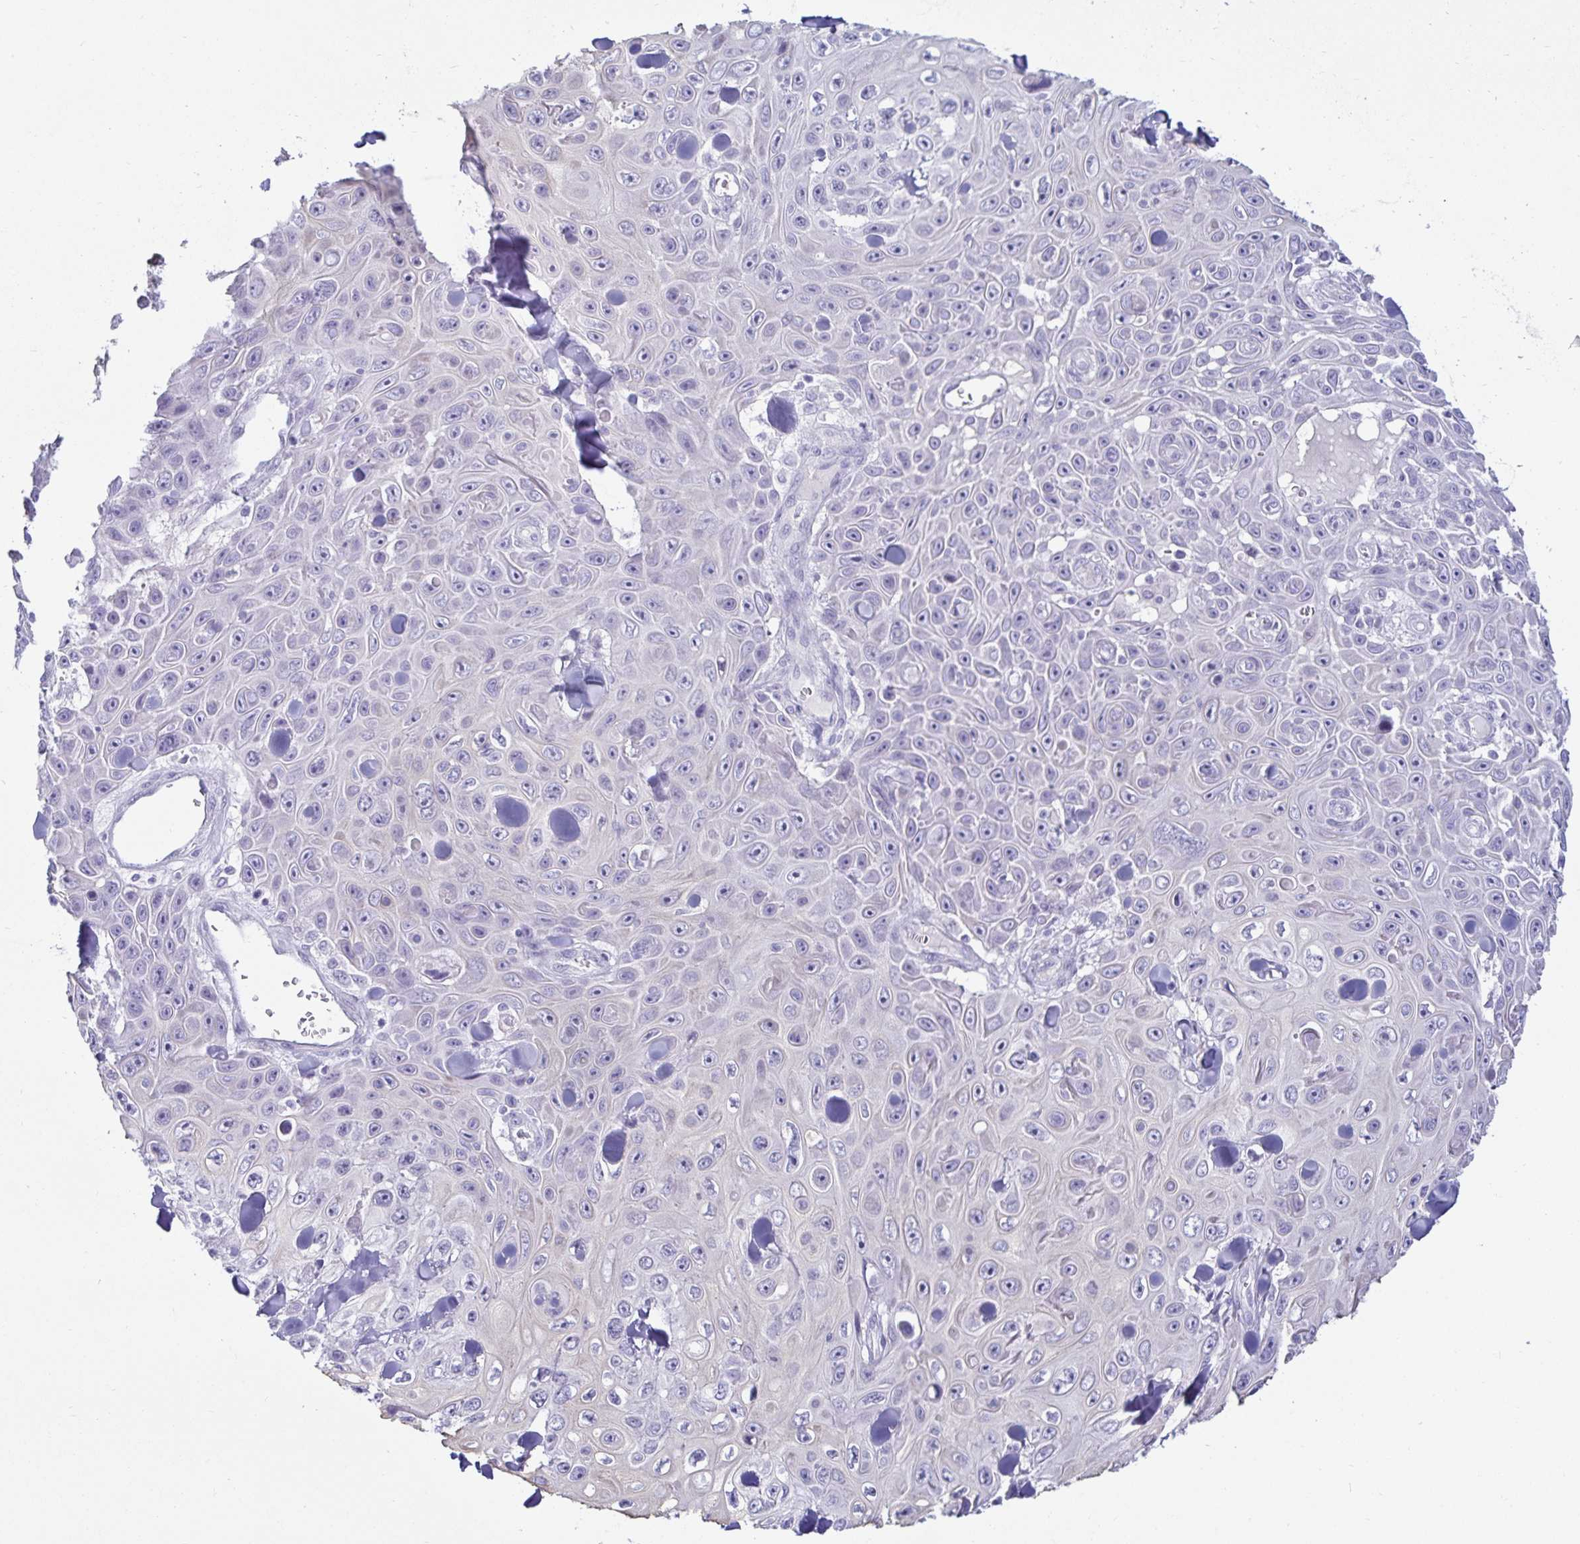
{"staining": {"intensity": "negative", "quantity": "none", "location": "none"}, "tissue": "skin cancer", "cell_type": "Tumor cells", "image_type": "cancer", "snomed": [{"axis": "morphology", "description": "Squamous cell carcinoma, NOS"}, {"axis": "topography", "description": "Skin"}], "caption": "Immunohistochemistry (IHC) photomicrograph of neoplastic tissue: squamous cell carcinoma (skin) stained with DAB (3,3'-diaminobenzidine) reveals no significant protein staining in tumor cells.", "gene": "MON2", "patient": {"sex": "male", "age": 82}}